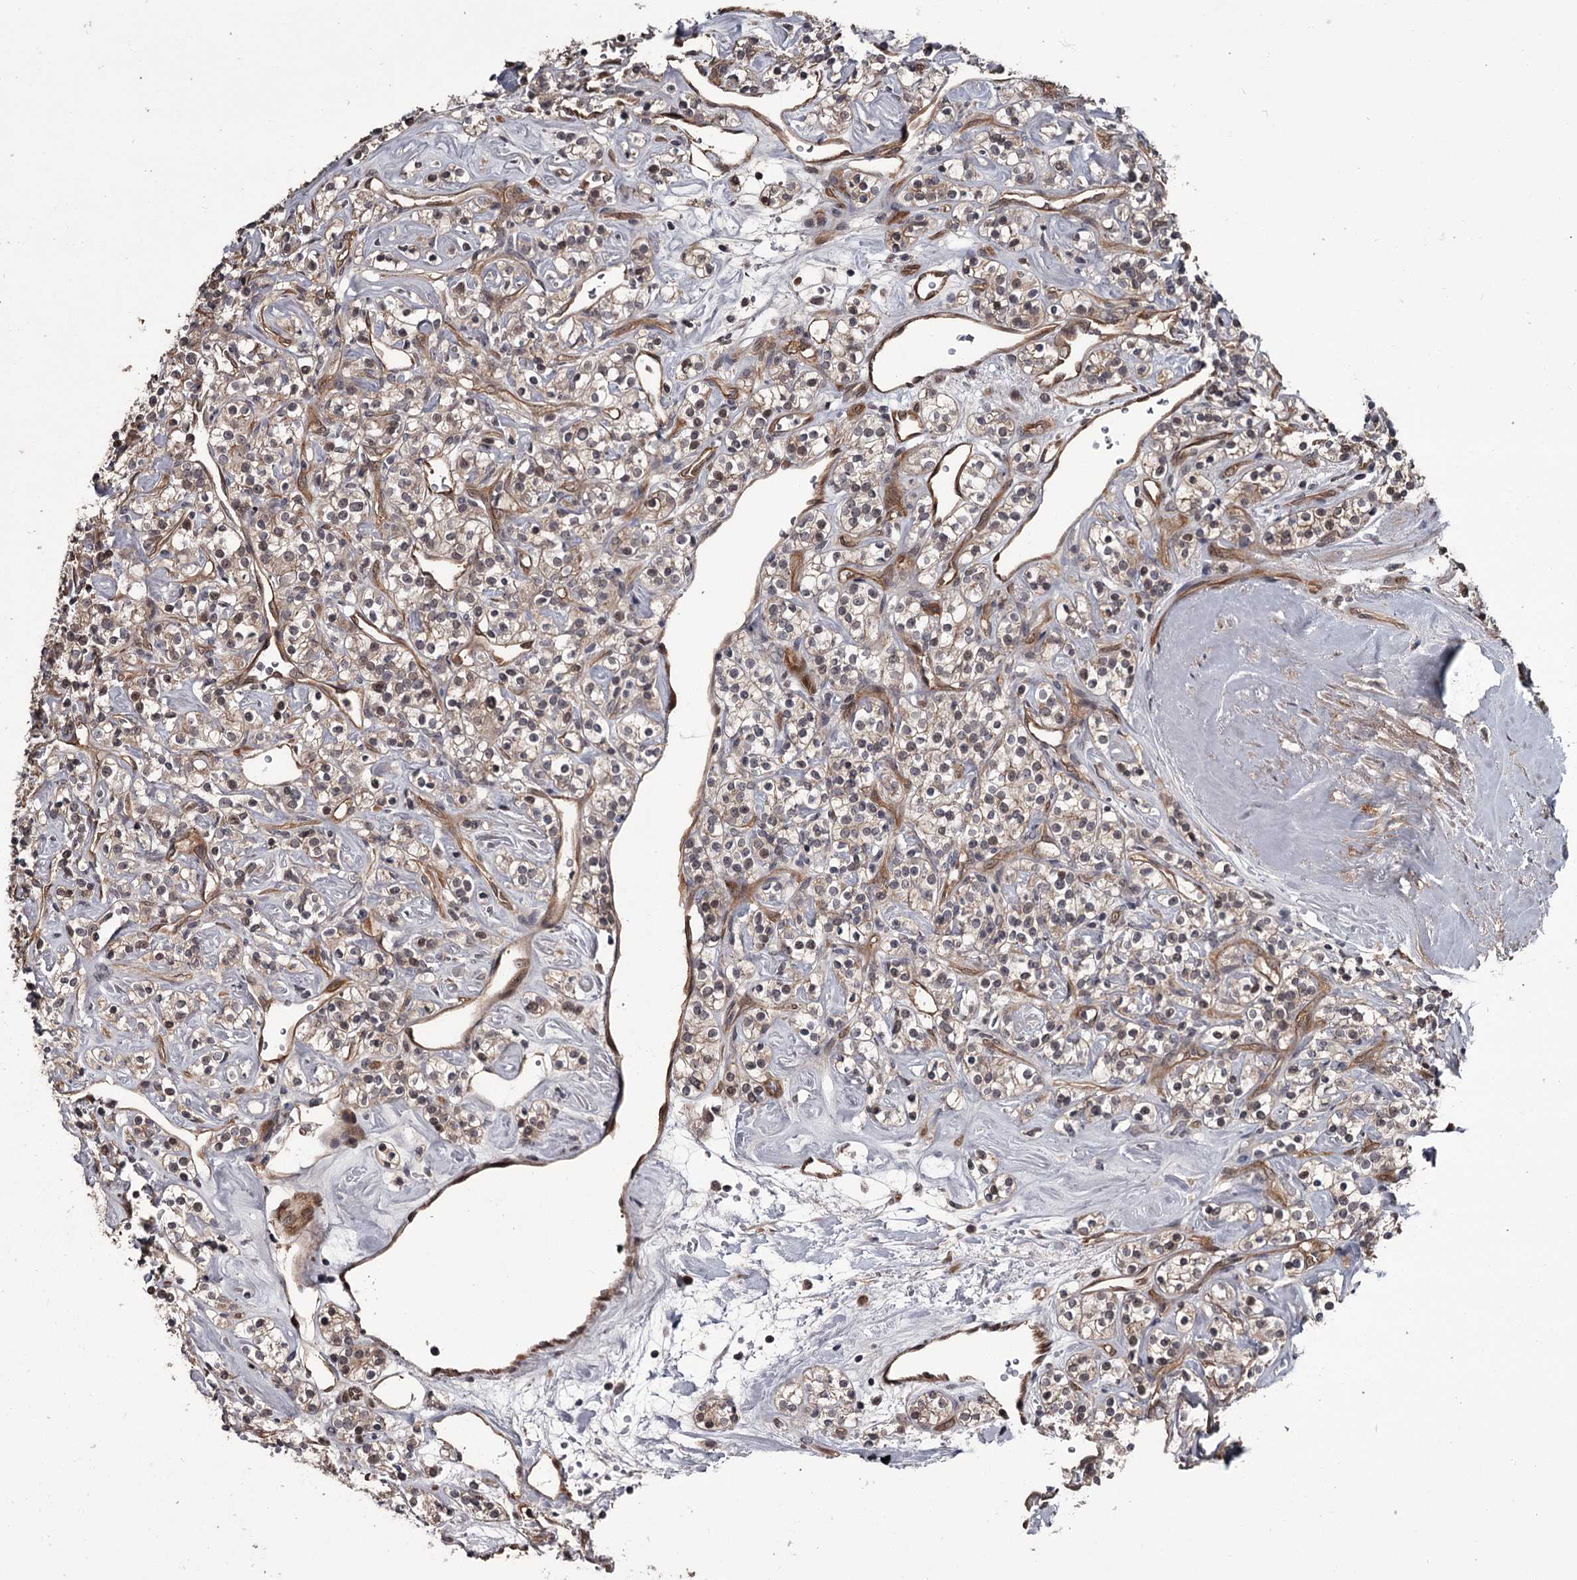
{"staining": {"intensity": "weak", "quantity": "<25%", "location": "cytoplasmic/membranous"}, "tissue": "renal cancer", "cell_type": "Tumor cells", "image_type": "cancer", "snomed": [{"axis": "morphology", "description": "Adenocarcinoma, NOS"}, {"axis": "topography", "description": "Kidney"}], "caption": "Human renal cancer (adenocarcinoma) stained for a protein using immunohistochemistry (IHC) displays no staining in tumor cells.", "gene": "CDC42EP2", "patient": {"sex": "male", "age": 77}}